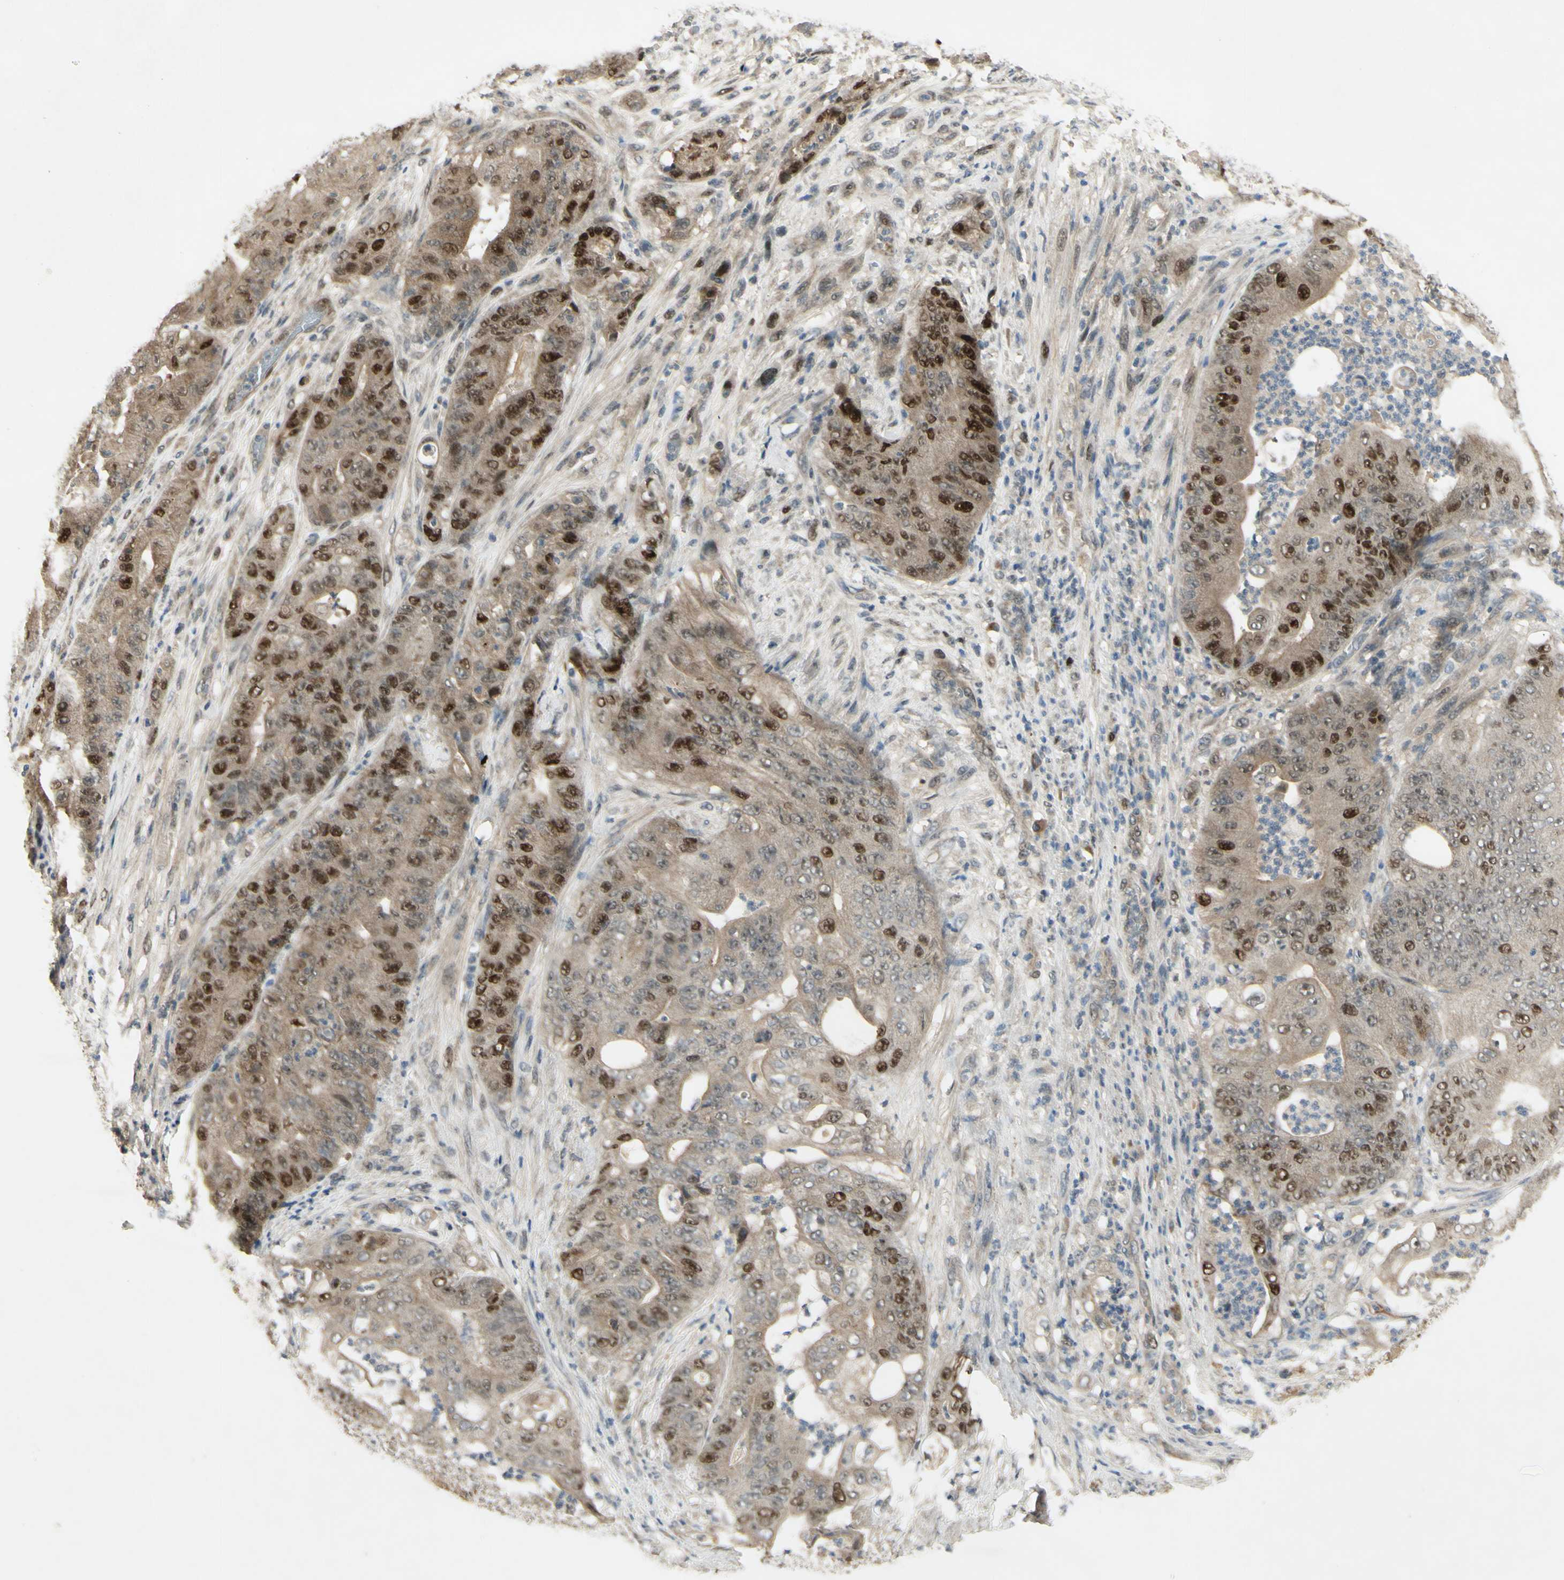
{"staining": {"intensity": "strong", "quantity": "25%-75%", "location": "nuclear"}, "tissue": "stomach cancer", "cell_type": "Tumor cells", "image_type": "cancer", "snomed": [{"axis": "morphology", "description": "Adenocarcinoma, NOS"}, {"axis": "topography", "description": "Stomach"}], "caption": "An immunohistochemistry image of tumor tissue is shown. Protein staining in brown highlights strong nuclear positivity in stomach cancer (adenocarcinoma) within tumor cells.", "gene": "RAD18", "patient": {"sex": "female", "age": 73}}